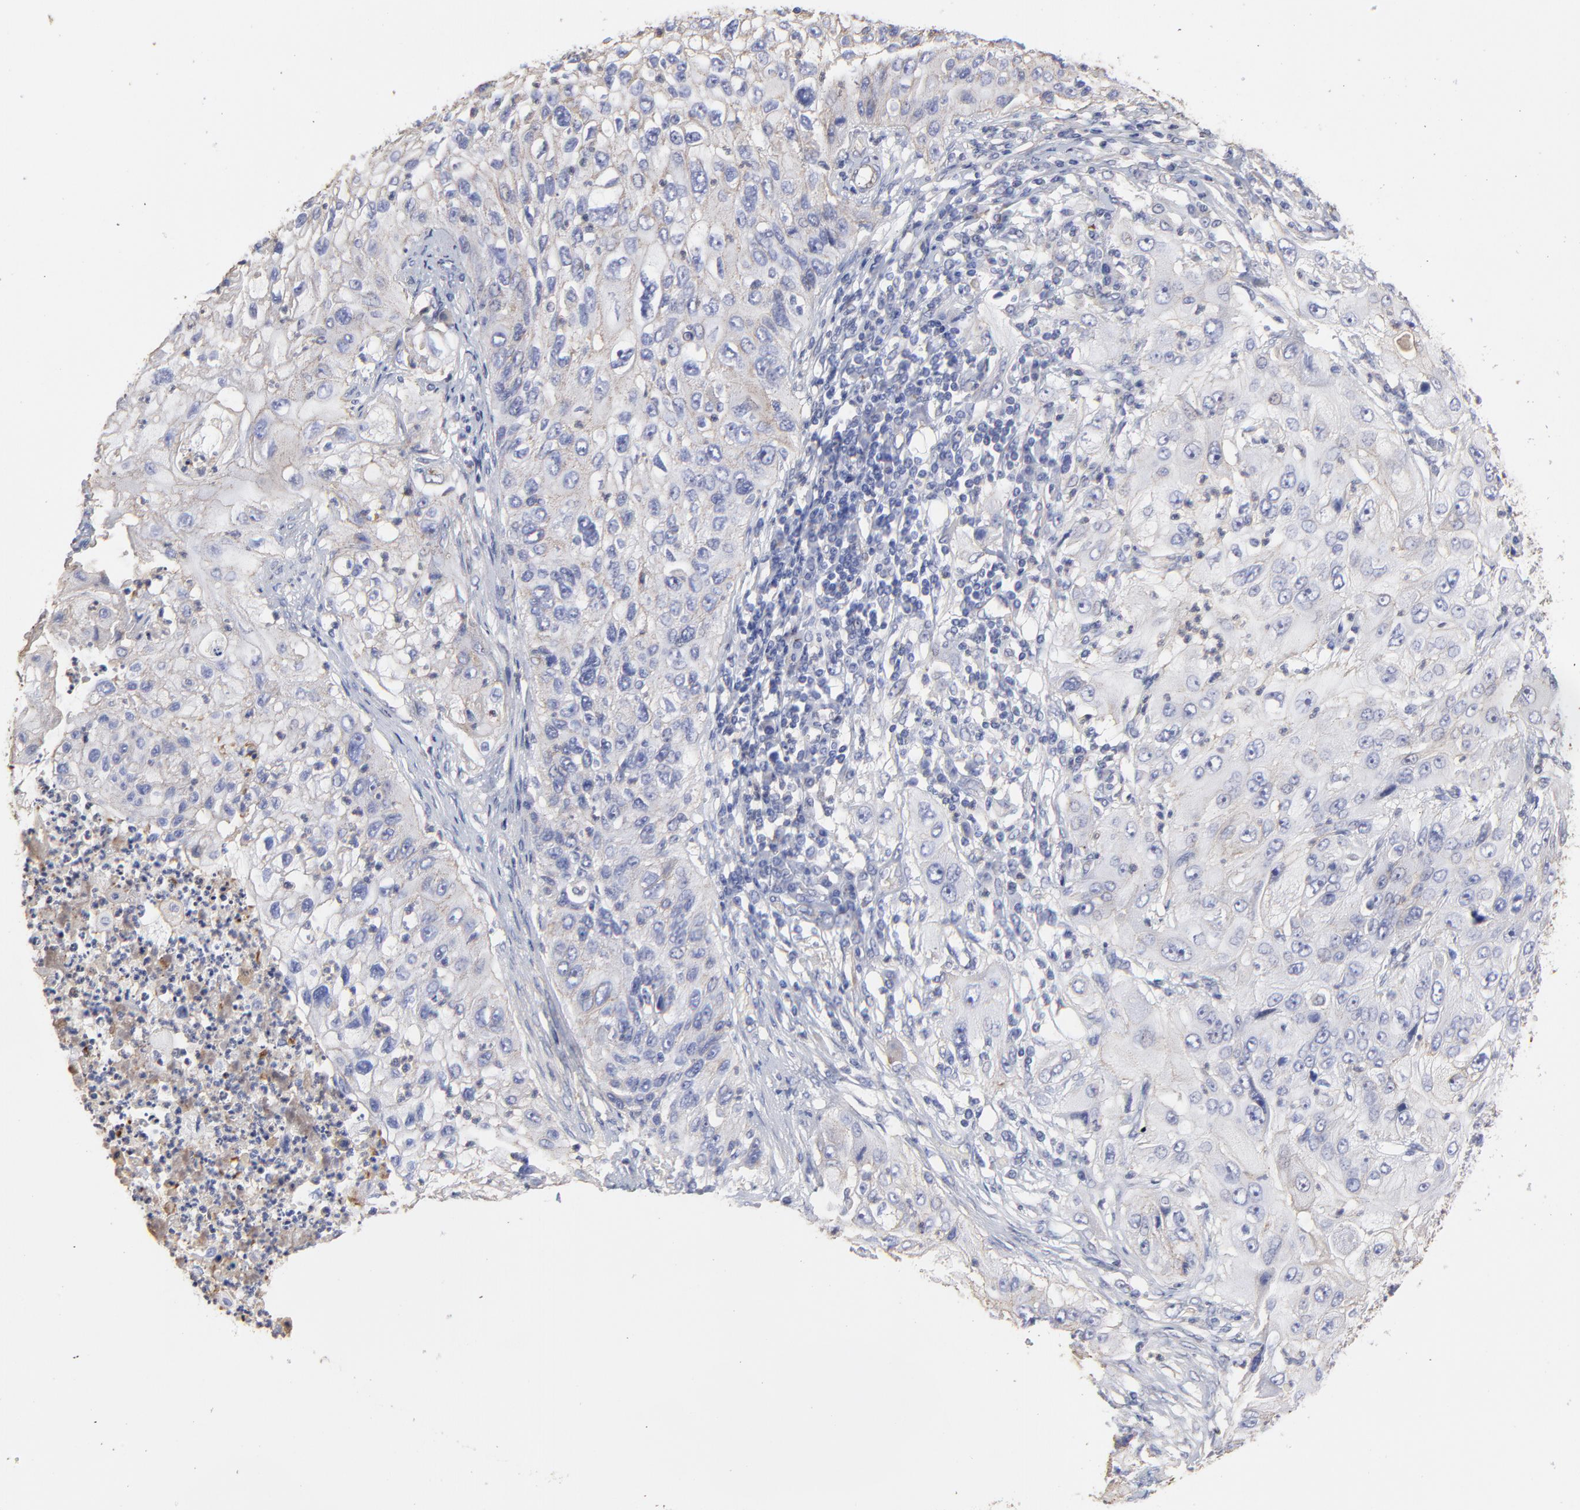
{"staining": {"intensity": "negative", "quantity": "none", "location": "none"}, "tissue": "lung cancer", "cell_type": "Tumor cells", "image_type": "cancer", "snomed": [{"axis": "morphology", "description": "Inflammation, NOS"}, {"axis": "morphology", "description": "Squamous cell carcinoma, NOS"}, {"axis": "topography", "description": "Lymph node"}, {"axis": "topography", "description": "Soft tissue"}, {"axis": "topography", "description": "Lung"}], "caption": "A photomicrograph of human lung cancer (squamous cell carcinoma) is negative for staining in tumor cells.", "gene": "LRCH2", "patient": {"sex": "male", "age": 66}}